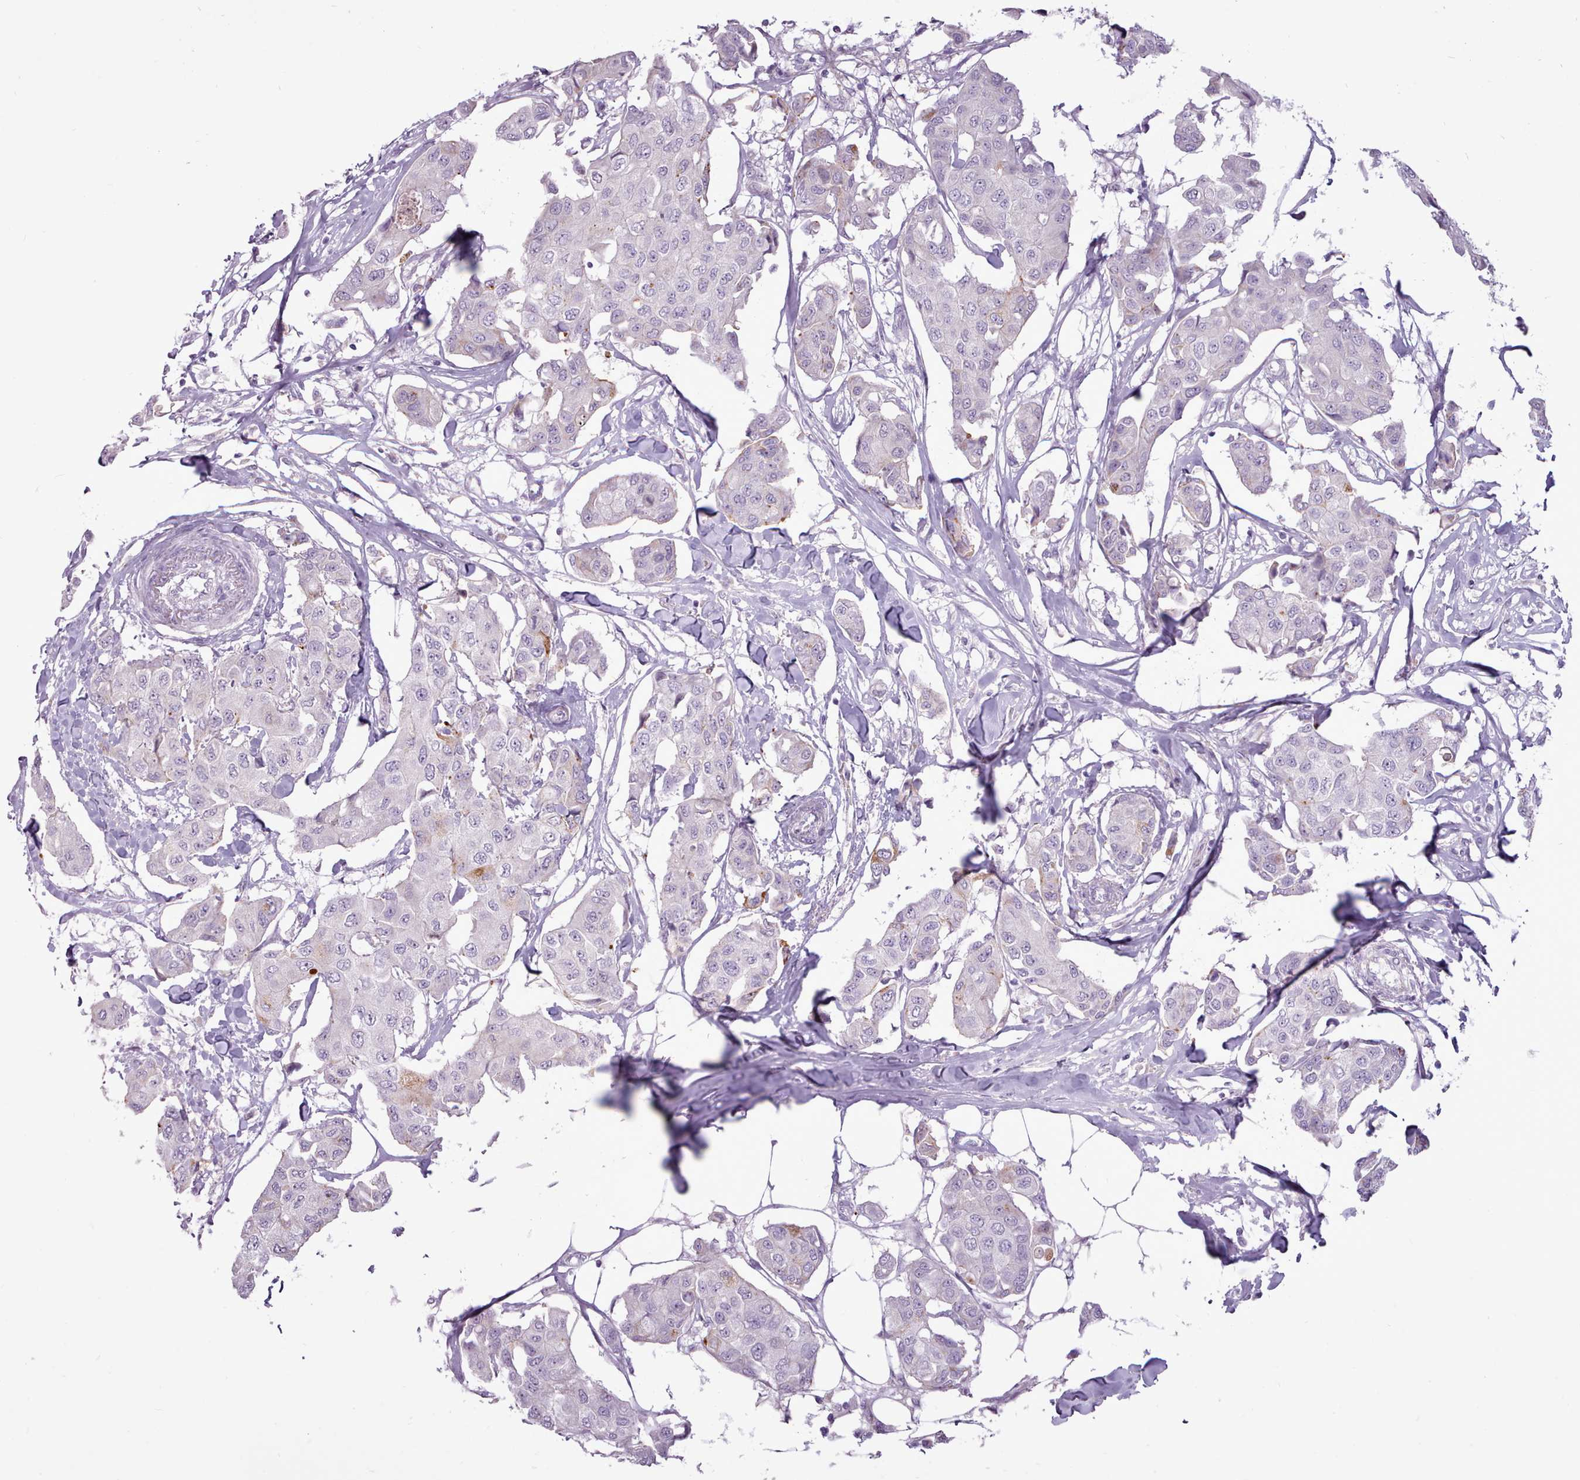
{"staining": {"intensity": "negative", "quantity": "none", "location": "none"}, "tissue": "breast cancer", "cell_type": "Tumor cells", "image_type": "cancer", "snomed": [{"axis": "morphology", "description": "Duct carcinoma"}, {"axis": "topography", "description": "Breast"}, {"axis": "topography", "description": "Lymph node"}], "caption": "The photomicrograph demonstrates no staining of tumor cells in breast cancer (intraductal carcinoma).", "gene": "ATRAID", "patient": {"sex": "female", "age": 80}}